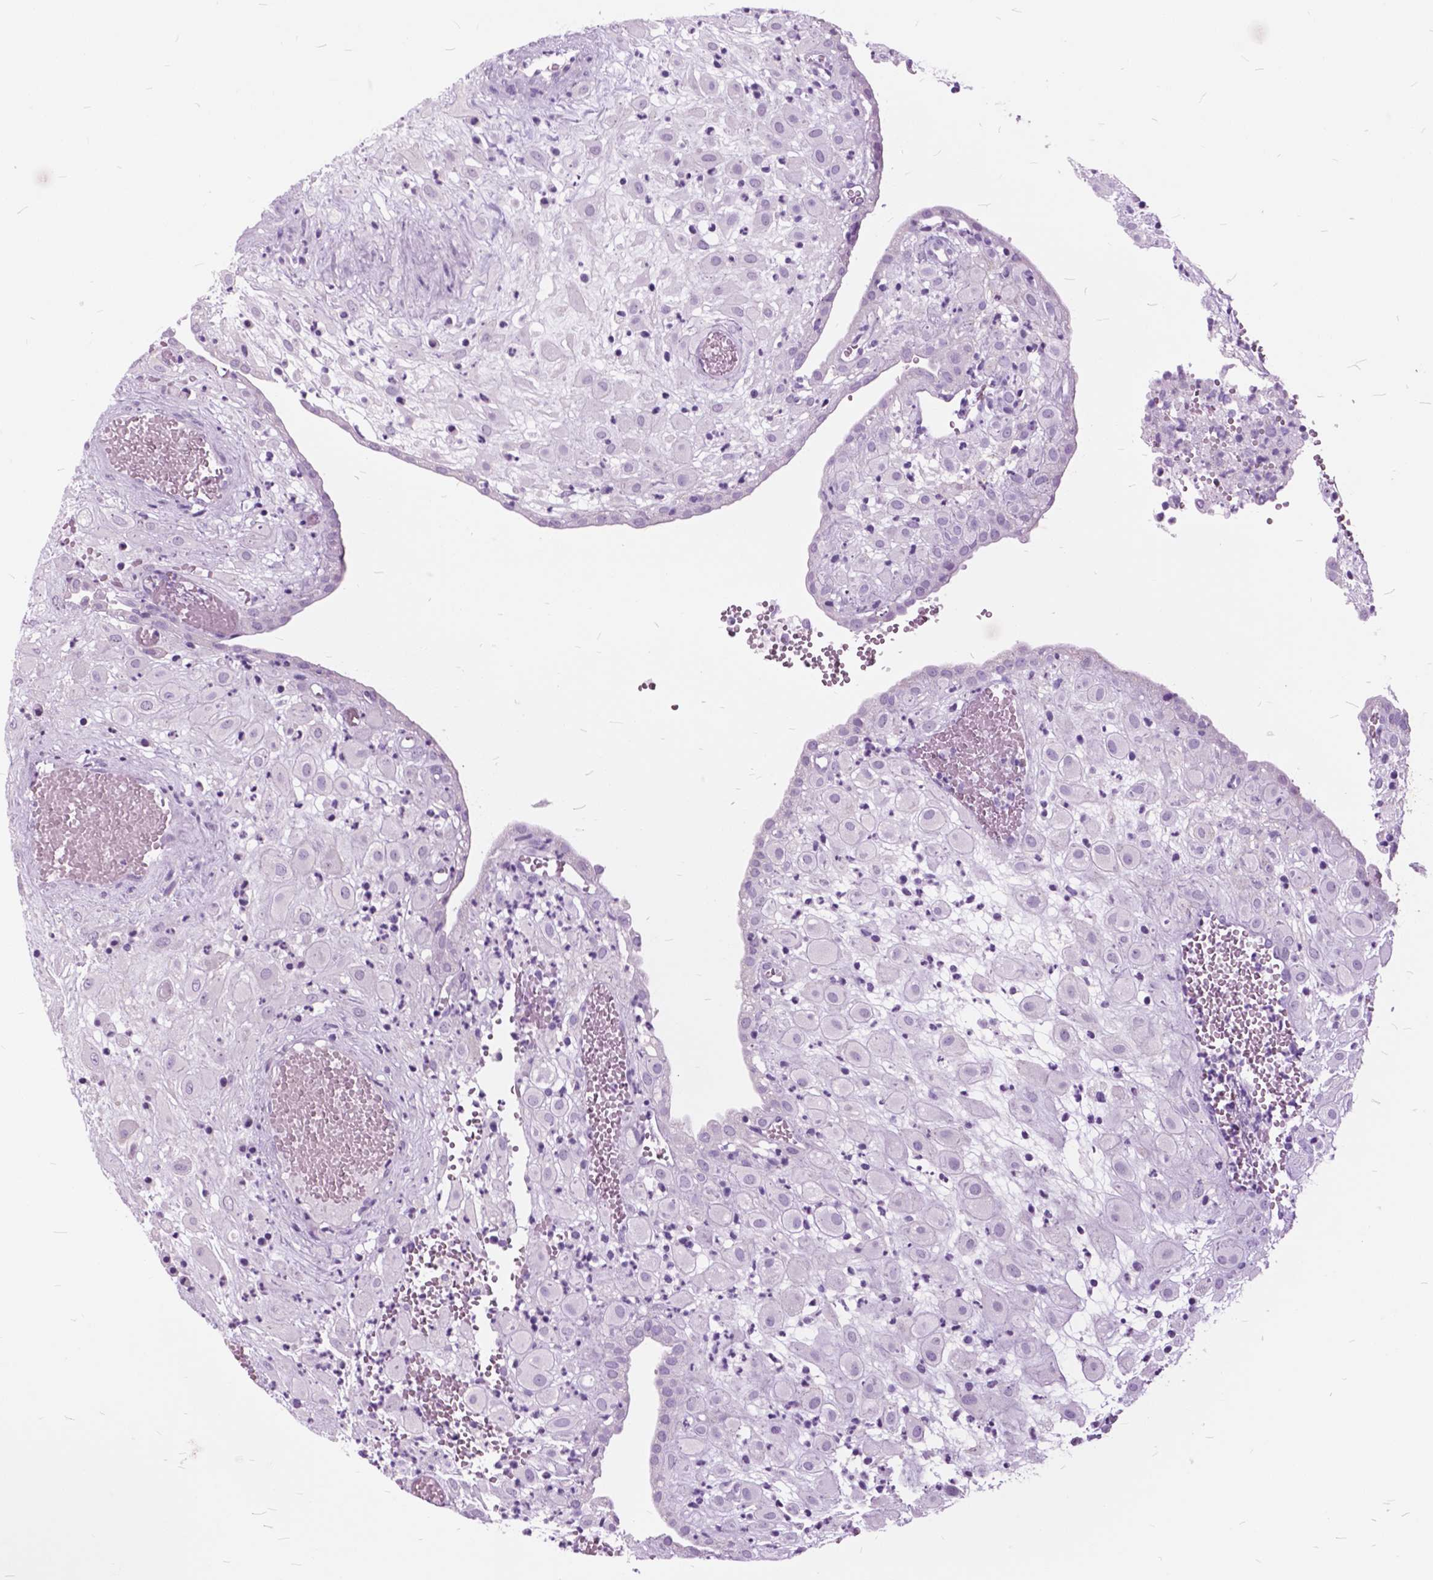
{"staining": {"intensity": "negative", "quantity": "none", "location": "none"}, "tissue": "placenta", "cell_type": "Decidual cells", "image_type": "normal", "snomed": [{"axis": "morphology", "description": "Normal tissue, NOS"}, {"axis": "topography", "description": "Placenta"}], "caption": "Placenta stained for a protein using IHC displays no positivity decidual cells.", "gene": "GDF9", "patient": {"sex": "female", "age": 24}}